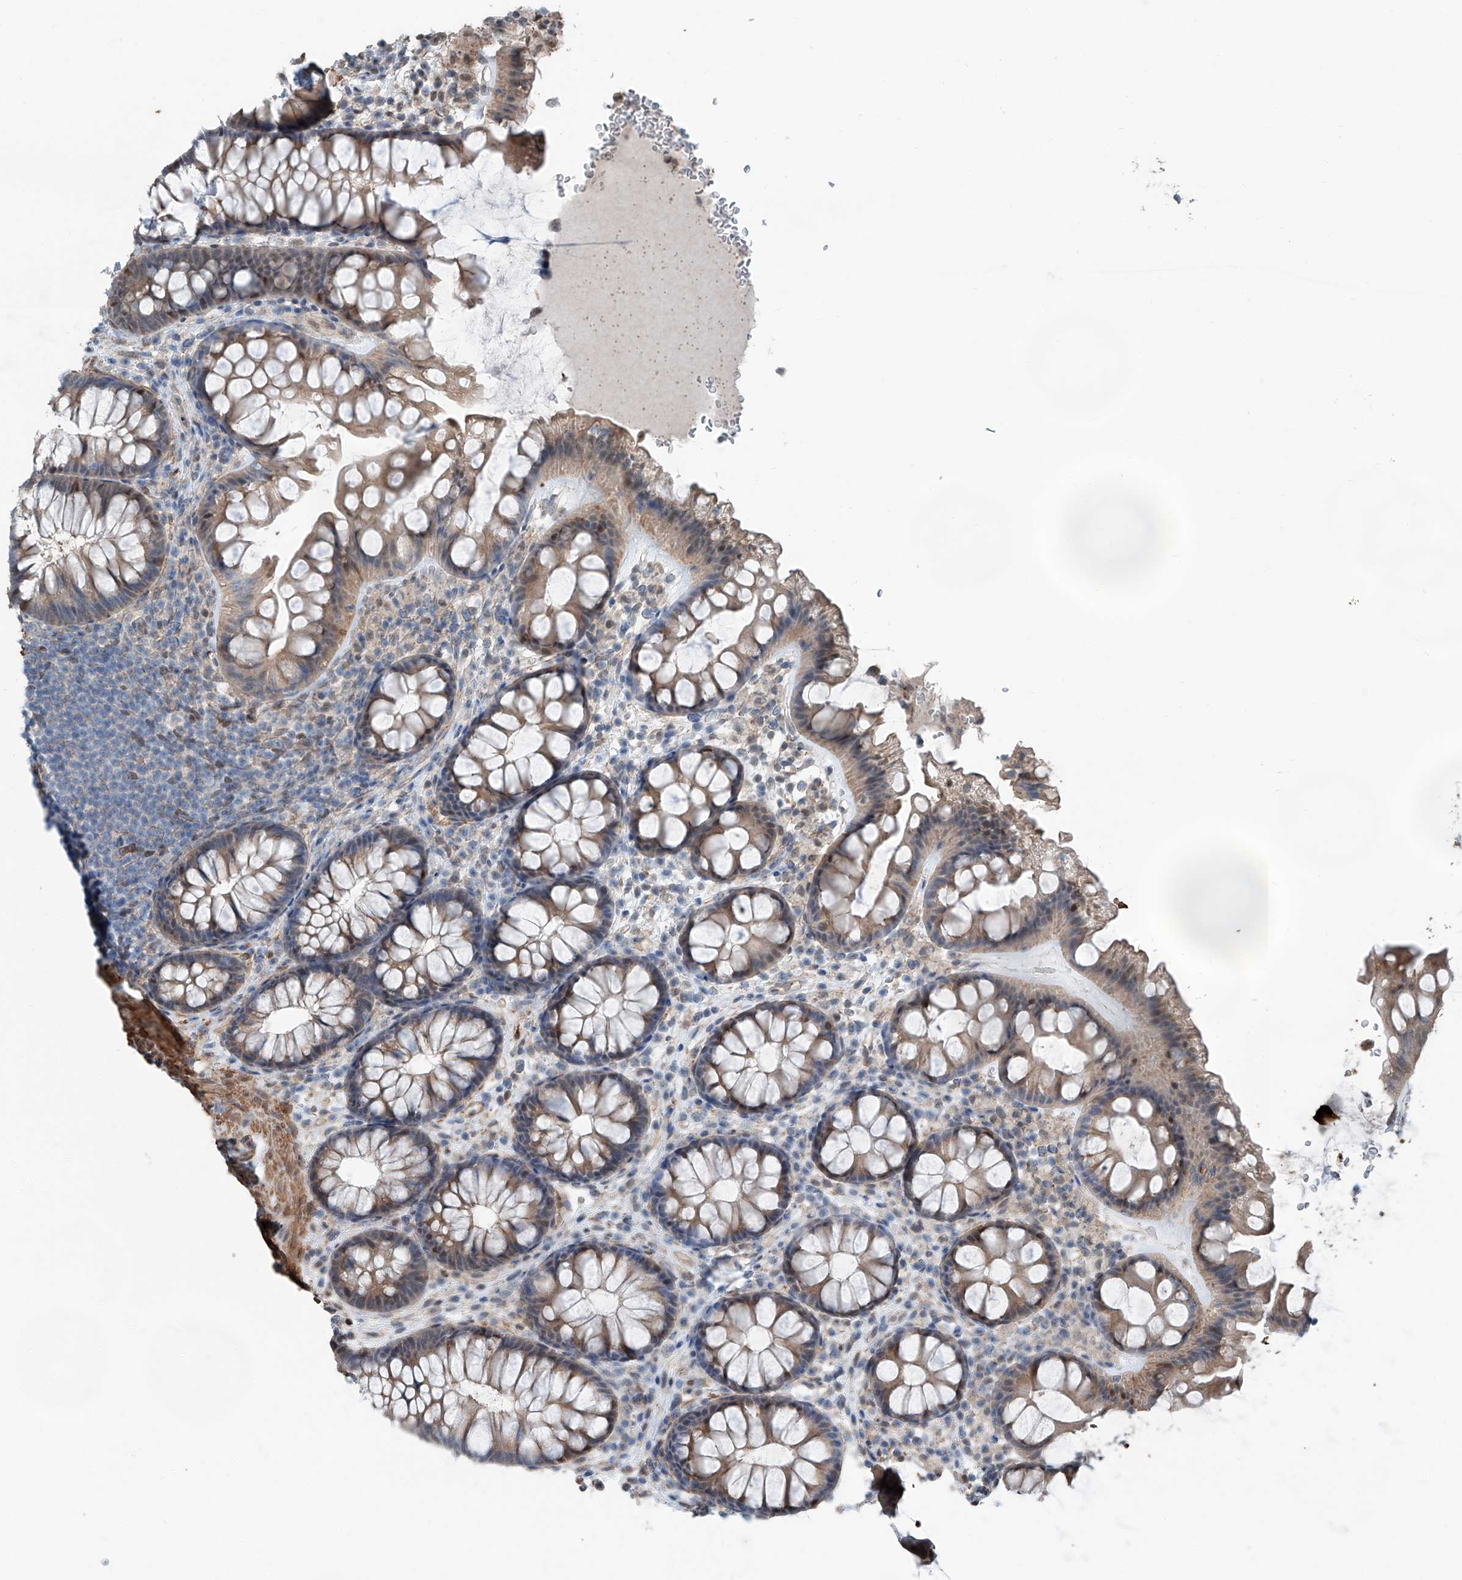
{"staining": {"intensity": "moderate", "quantity": ">75%", "location": "cytoplasmic/membranous"}, "tissue": "colon", "cell_type": "Endothelial cells", "image_type": "normal", "snomed": [{"axis": "morphology", "description": "Normal tissue, NOS"}, {"axis": "topography", "description": "Colon"}], "caption": "Endothelial cells display moderate cytoplasmic/membranous positivity in approximately >75% of cells in normal colon.", "gene": "HSPA6", "patient": {"sex": "female", "age": 62}}